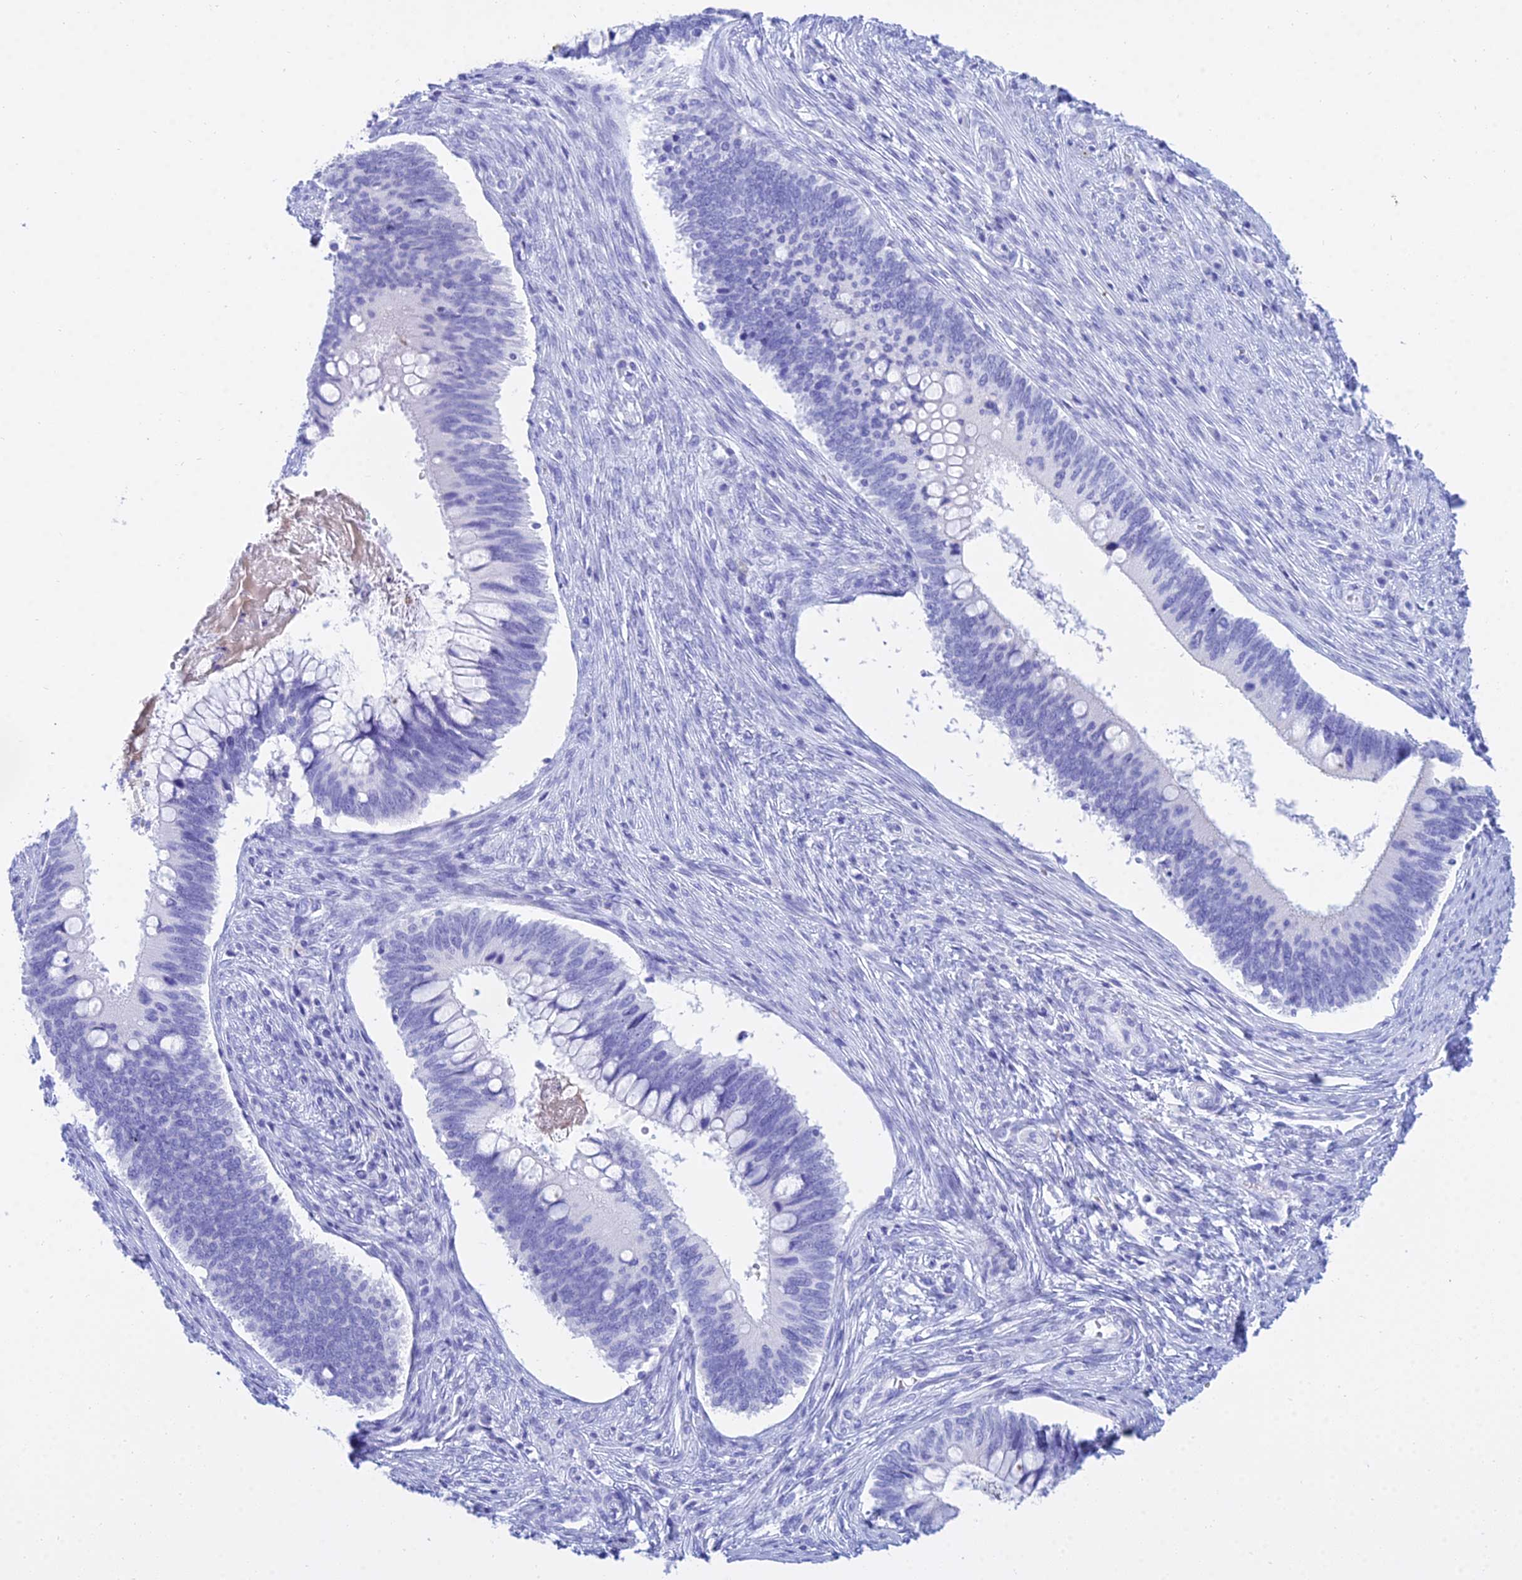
{"staining": {"intensity": "negative", "quantity": "none", "location": "none"}, "tissue": "cervical cancer", "cell_type": "Tumor cells", "image_type": "cancer", "snomed": [{"axis": "morphology", "description": "Adenocarcinoma, NOS"}, {"axis": "topography", "description": "Cervix"}], "caption": "A histopathology image of cervical adenocarcinoma stained for a protein shows no brown staining in tumor cells.", "gene": "PATE4", "patient": {"sex": "female", "age": 42}}